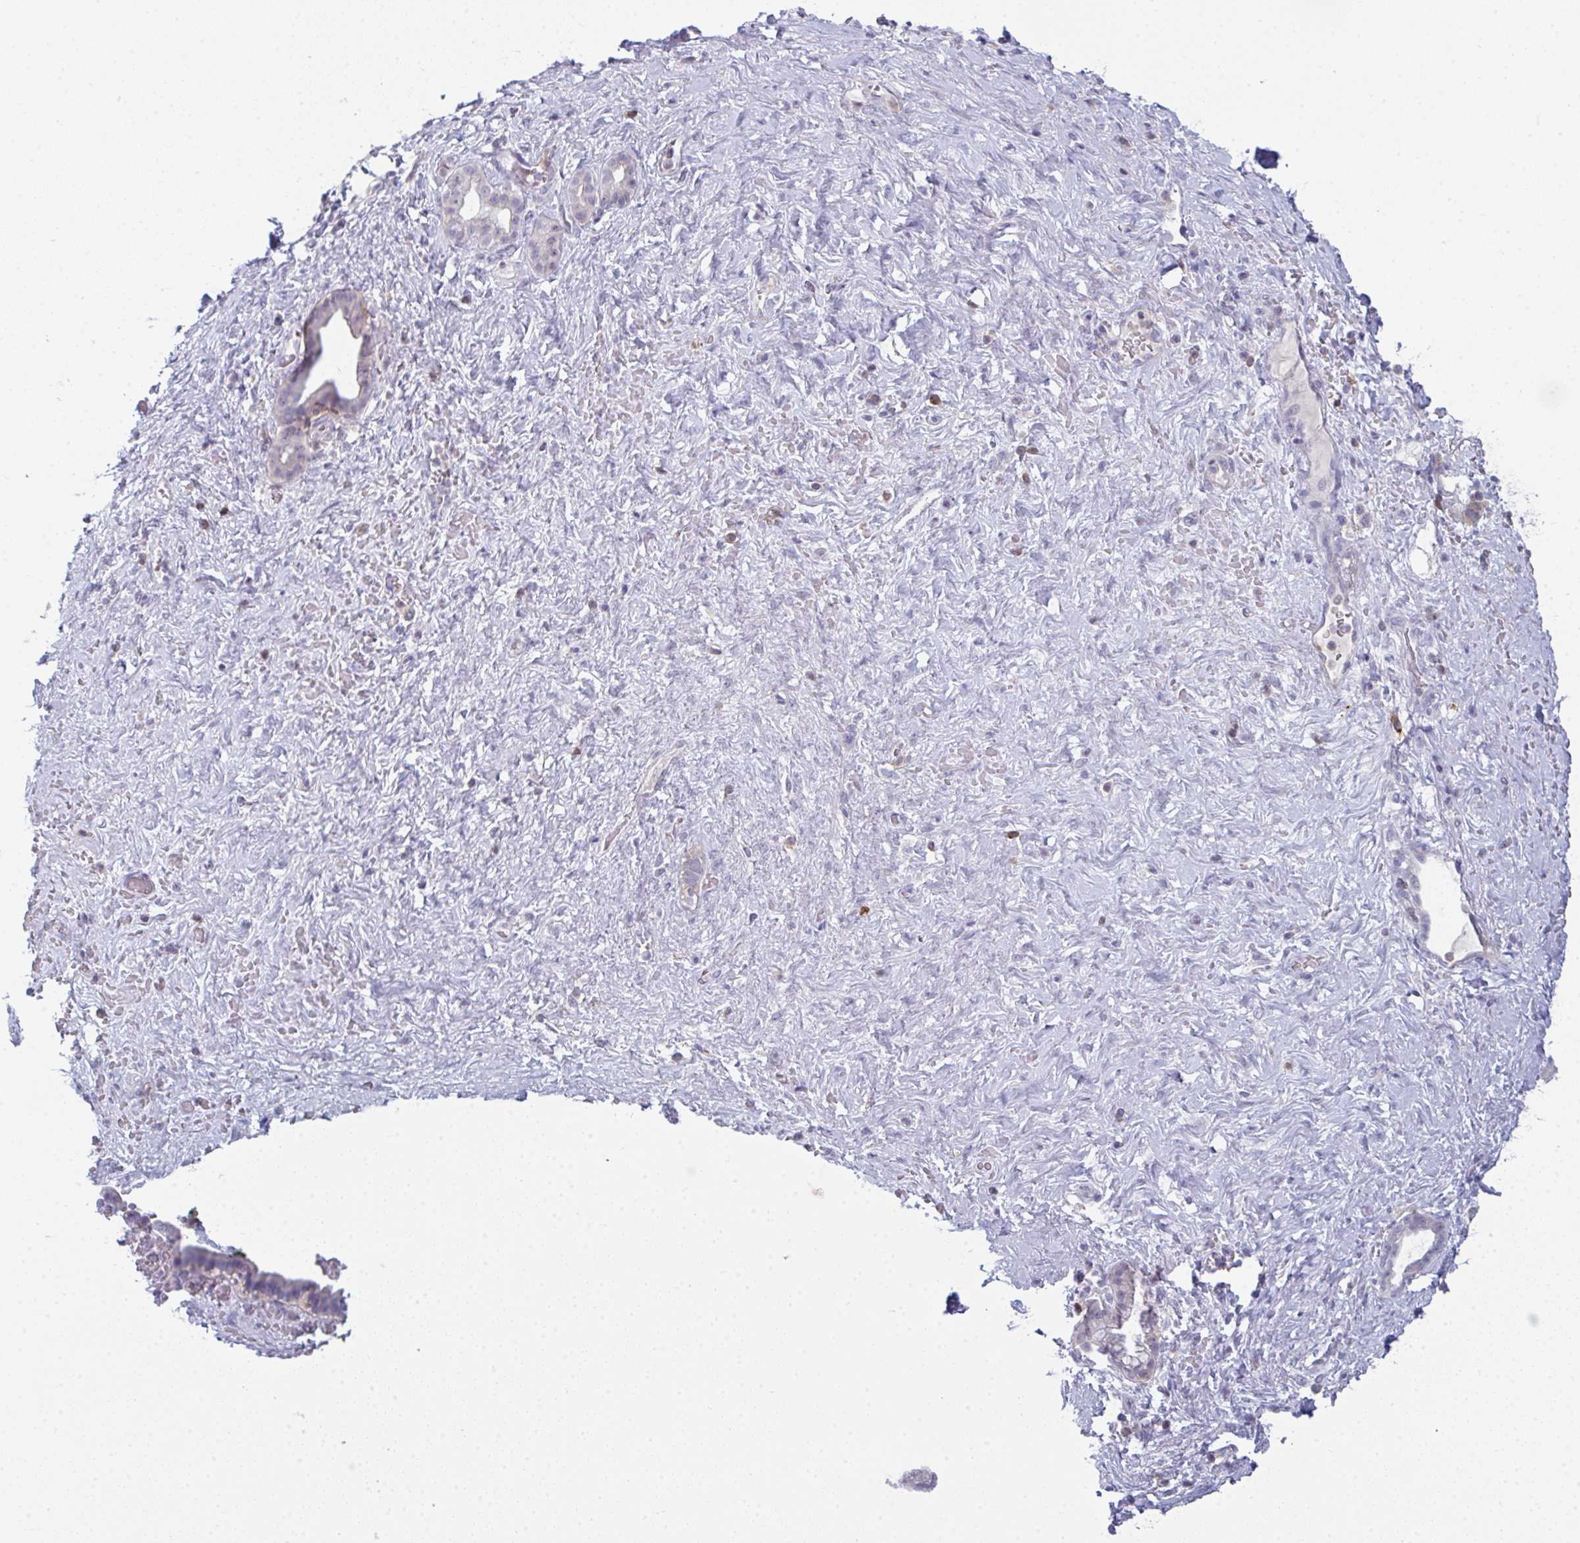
{"staining": {"intensity": "negative", "quantity": "none", "location": "none"}, "tissue": "pancreatic cancer", "cell_type": "Tumor cells", "image_type": "cancer", "snomed": [{"axis": "morphology", "description": "Adenocarcinoma, NOS"}, {"axis": "topography", "description": "Pancreas"}], "caption": "There is no significant expression in tumor cells of pancreatic cancer (adenocarcinoma).", "gene": "CD80", "patient": {"sex": "male", "age": 44}}